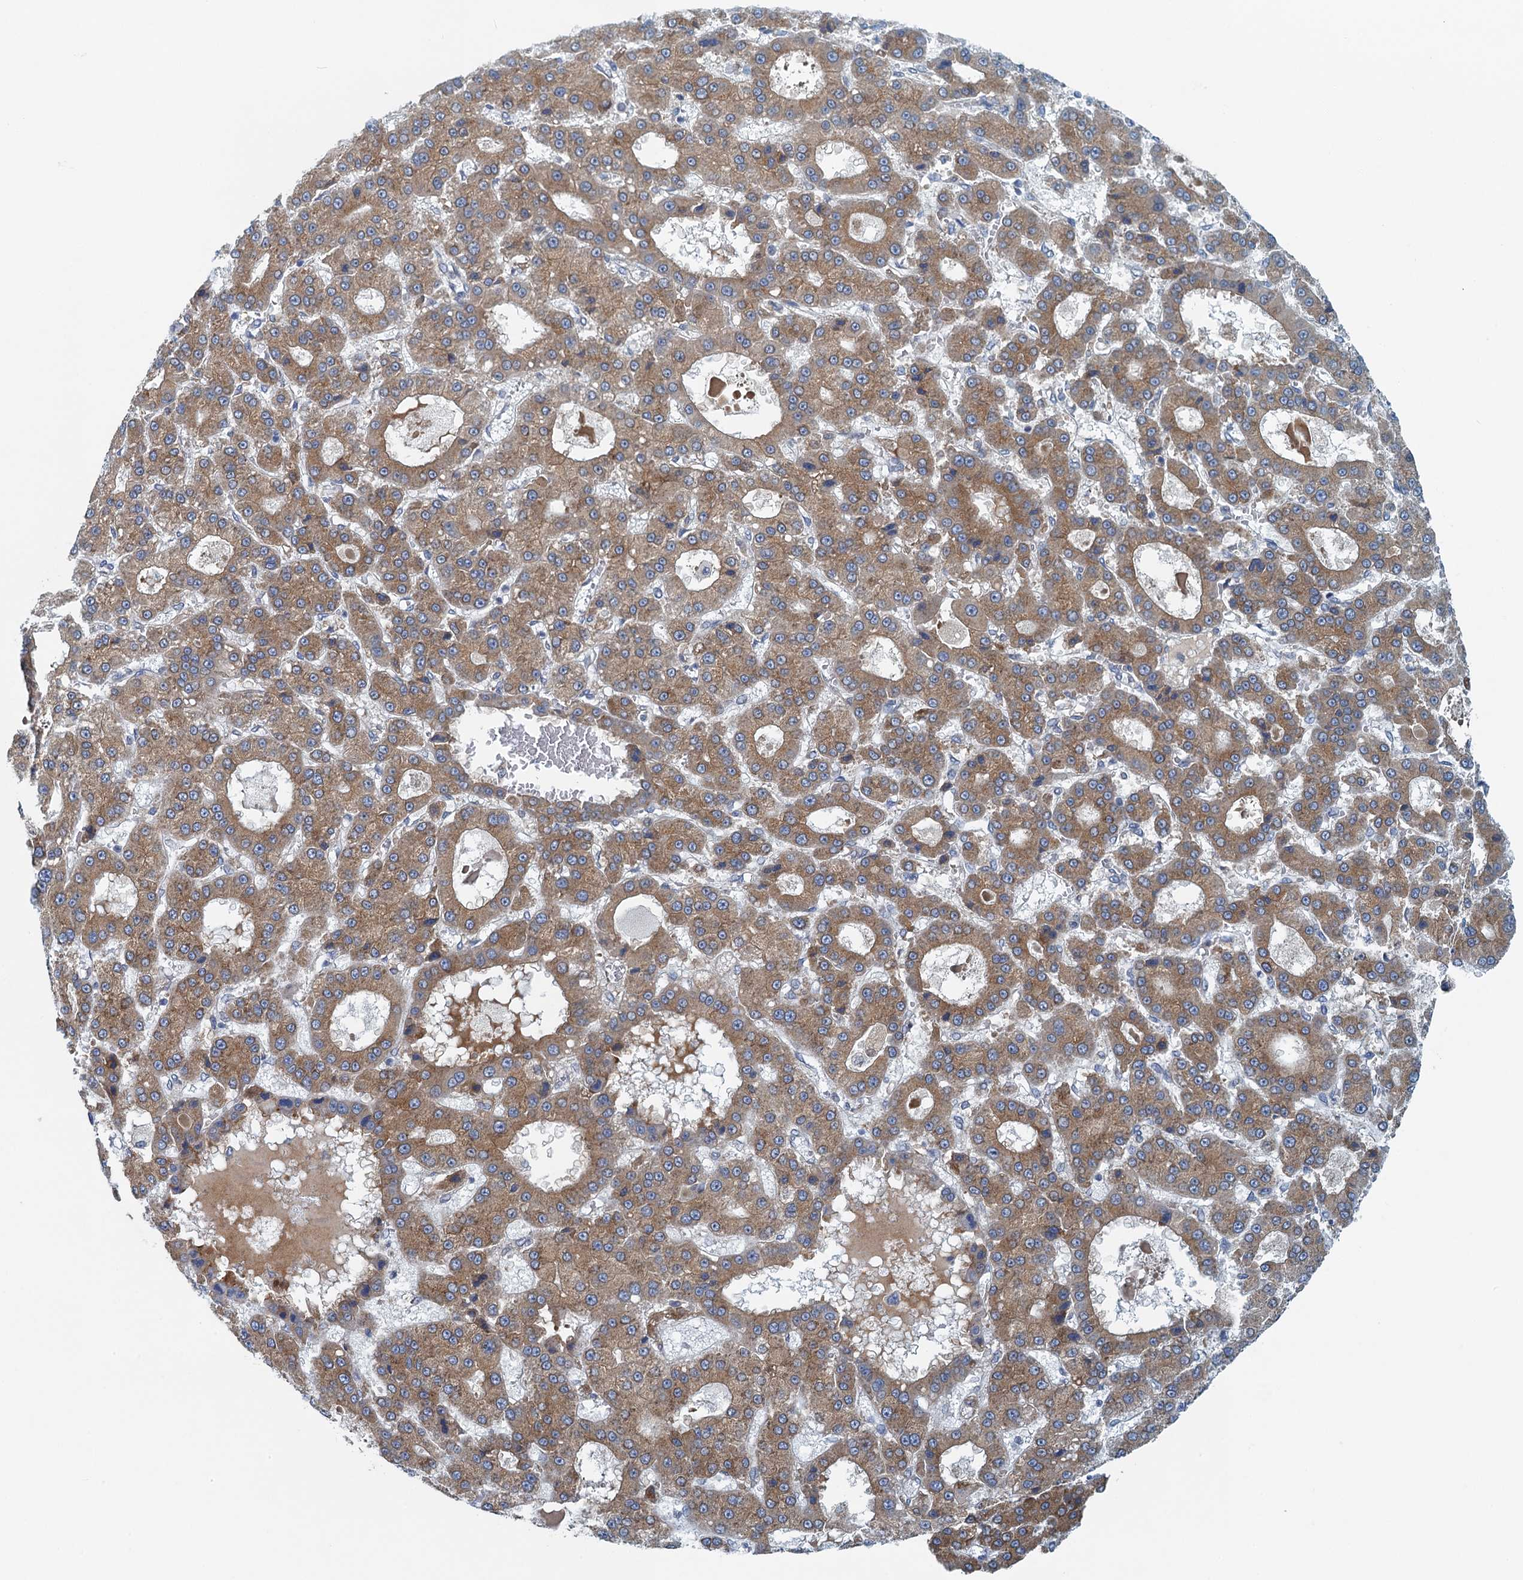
{"staining": {"intensity": "moderate", "quantity": ">75%", "location": "cytoplasmic/membranous"}, "tissue": "liver cancer", "cell_type": "Tumor cells", "image_type": "cancer", "snomed": [{"axis": "morphology", "description": "Carcinoma, Hepatocellular, NOS"}, {"axis": "topography", "description": "Liver"}], "caption": "This histopathology image demonstrates immunohistochemistry staining of human liver cancer, with medium moderate cytoplasmic/membranous expression in approximately >75% of tumor cells.", "gene": "MYDGF", "patient": {"sex": "male", "age": 70}}